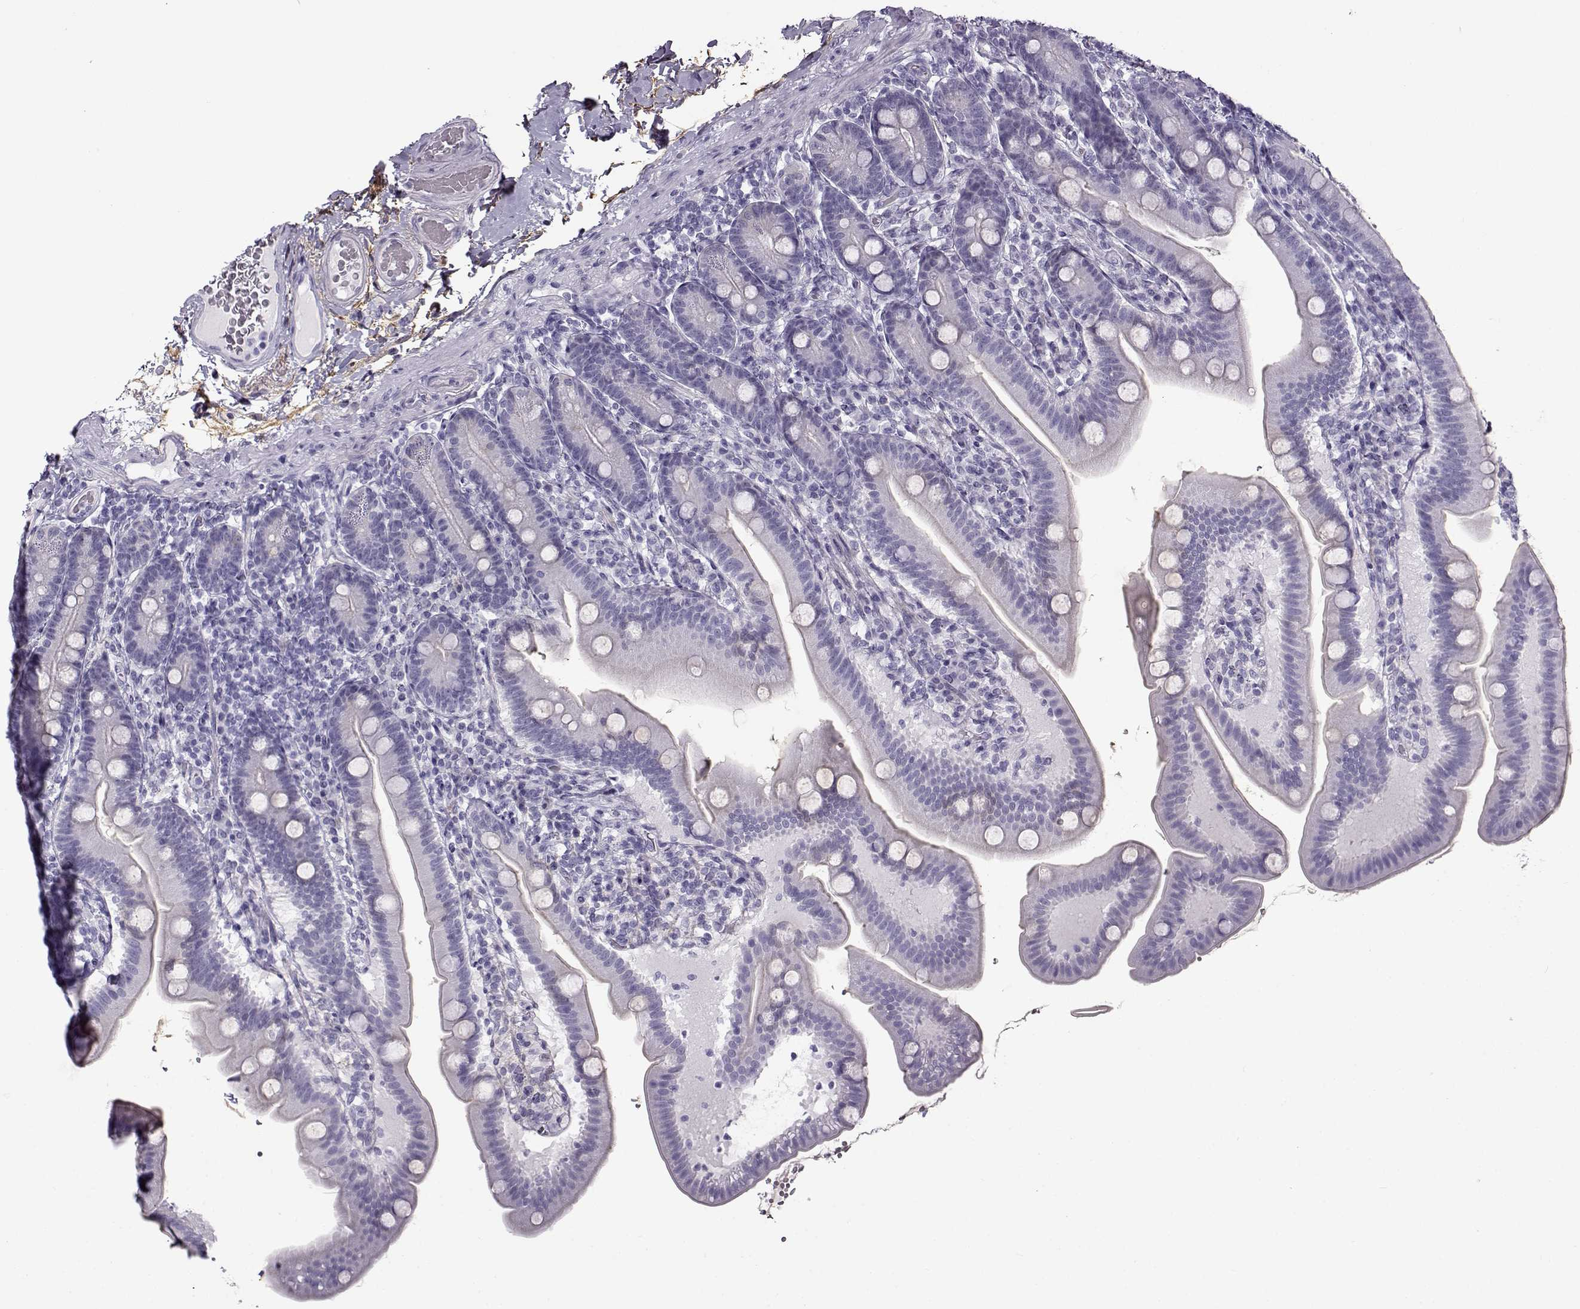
{"staining": {"intensity": "negative", "quantity": "none", "location": "none"}, "tissue": "small intestine", "cell_type": "Glandular cells", "image_type": "normal", "snomed": [{"axis": "morphology", "description": "Normal tissue, NOS"}, {"axis": "topography", "description": "Small intestine"}], "caption": "This is a photomicrograph of immunohistochemistry staining of normal small intestine, which shows no staining in glandular cells.", "gene": "GTSF1L", "patient": {"sex": "male", "age": 66}}